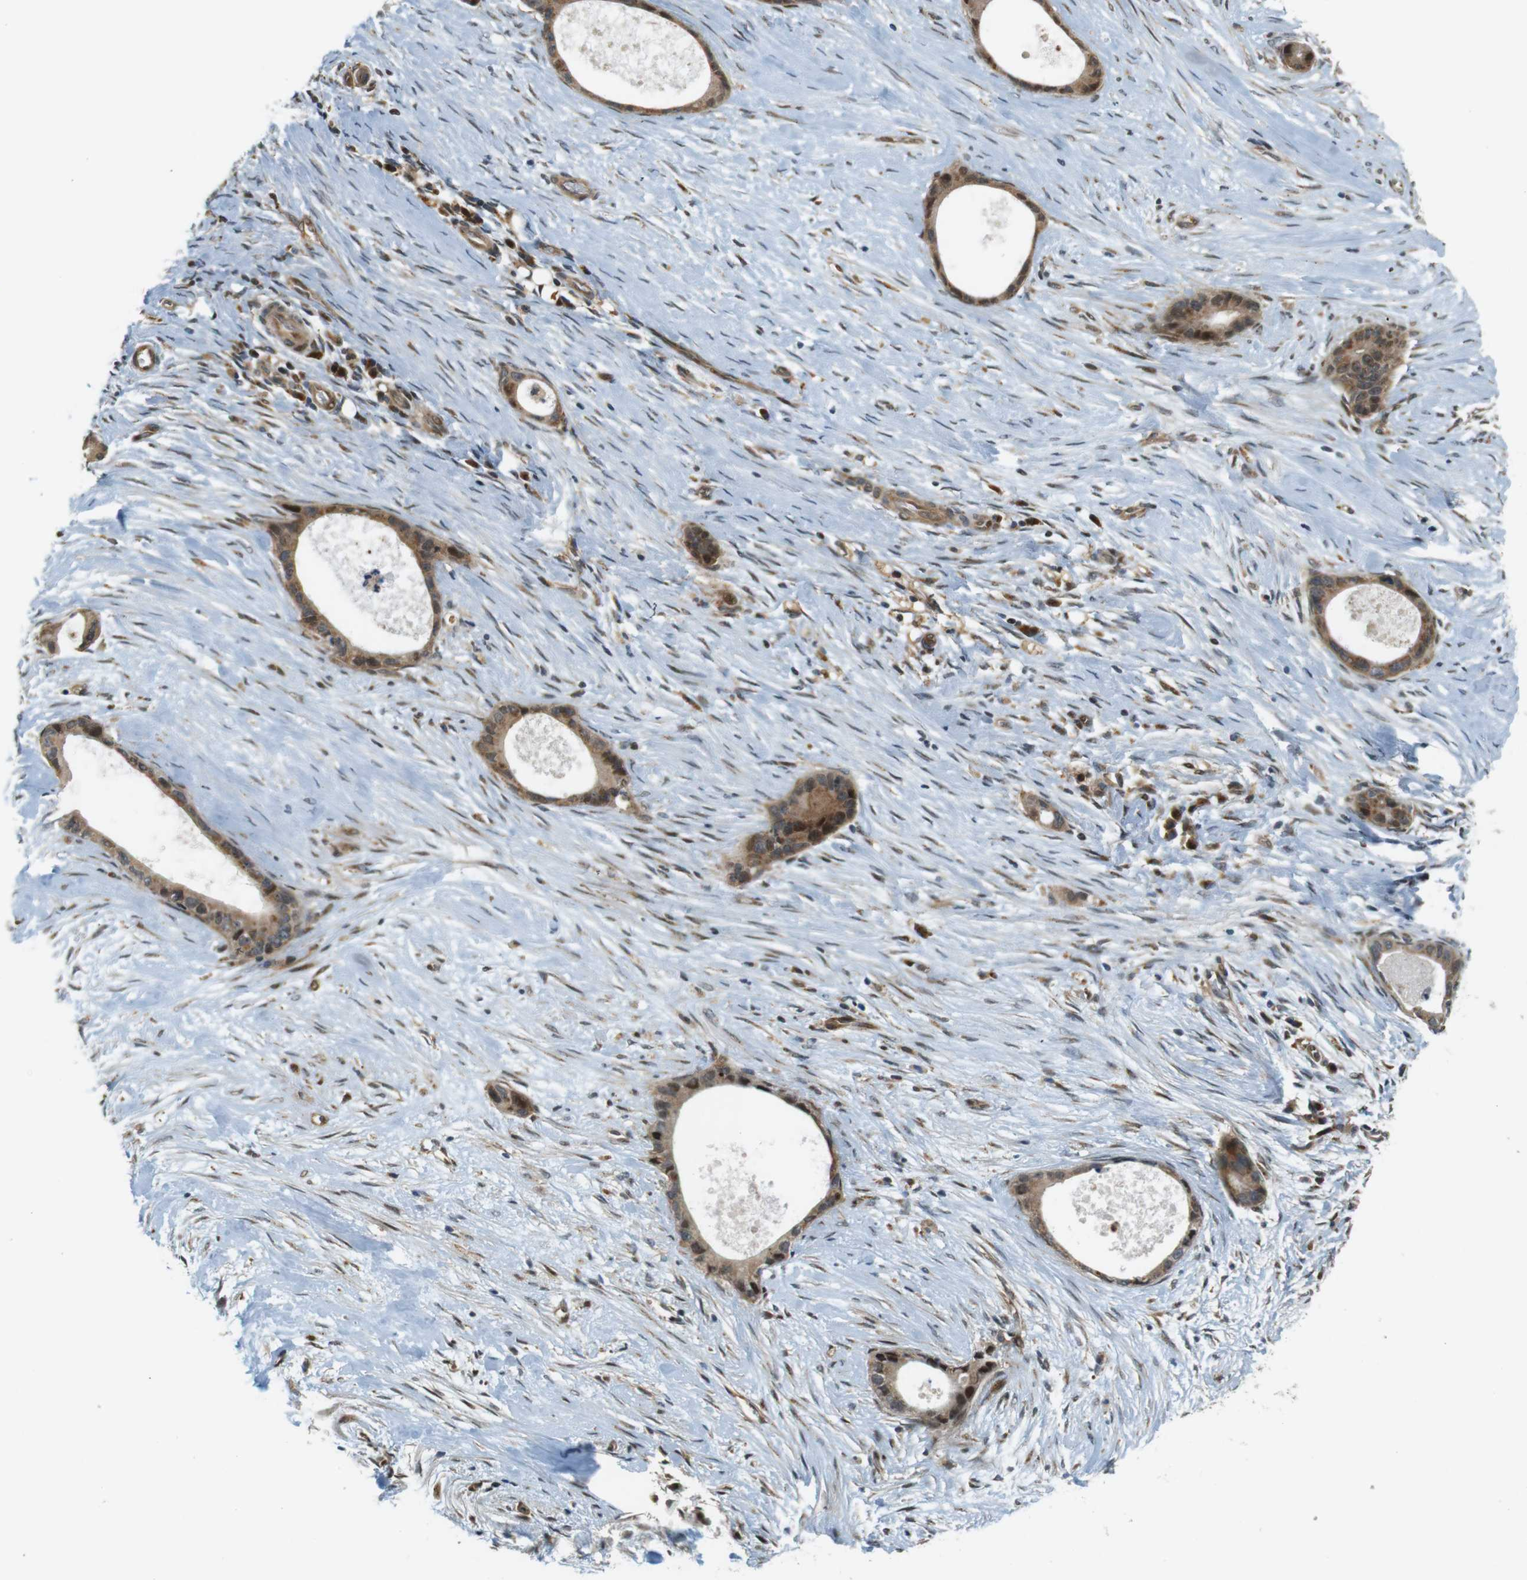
{"staining": {"intensity": "weak", "quantity": ">75%", "location": "cytoplasmic/membranous,nuclear"}, "tissue": "liver cancer", "cell_type": "Tumor cells", "image_type": "cancer", "snomed": [{"axis": "morphology", "description": "Cholangiocarcinoma"}, {"axis": "topography", "description": "Liver"}], "caption": "Weak cytoplasmic/membranous and nuclear expression for a protein is present in approximately >75% of tumor cells of liver cancer (cholangiocarcinoma) using immunohistochemistry (IHC).", "gene": "TSPAN9", "patient": {"sex": "female", "age": 55}}